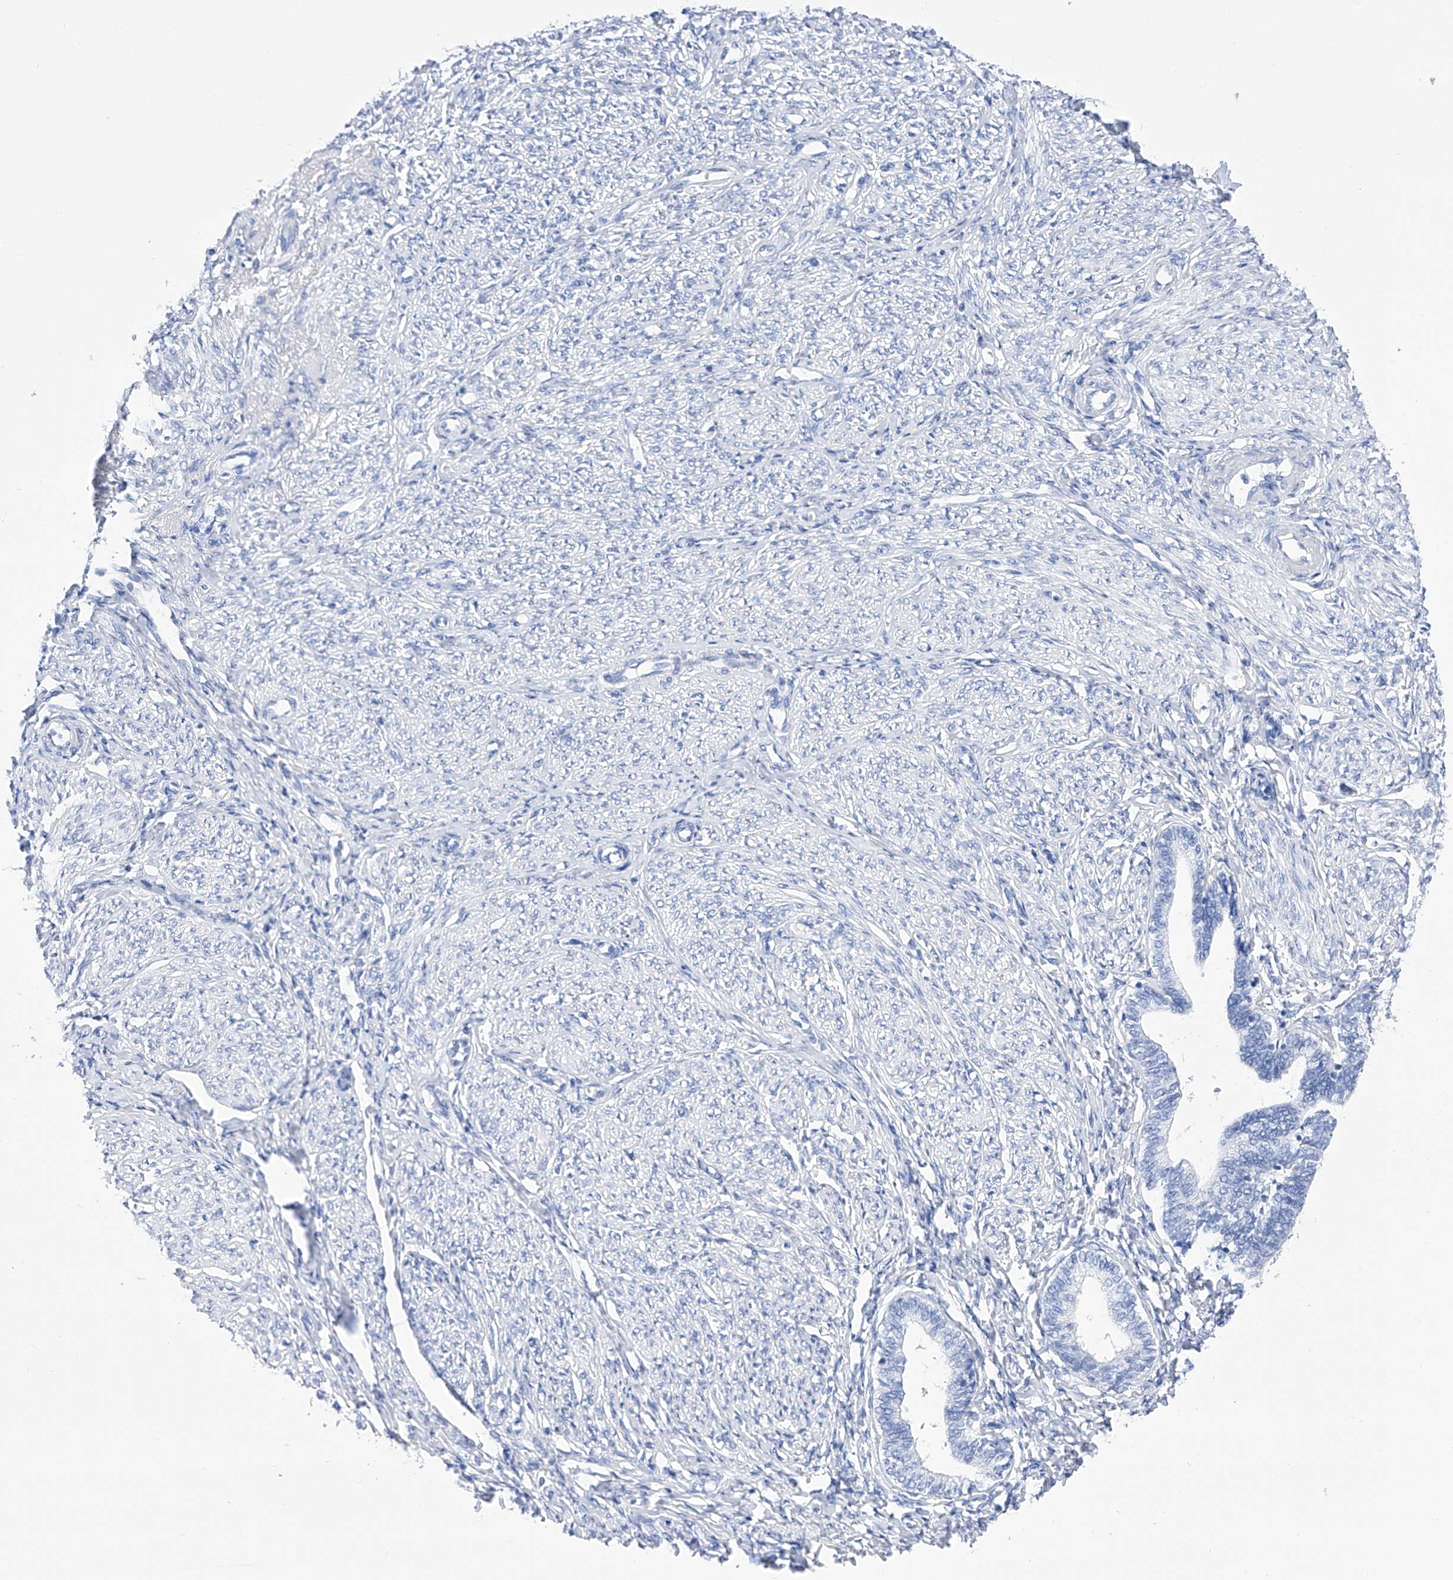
{"staining": {"intensity": "negative", "quantity": "none", "location": "none"}, "tissue": "endometrium", "cell_type": "Cells in endometrial stroma", "image_type": "normal", "snomed": [{"axis": "morphology", "description": "Normal tissue, NOS"}, {"axis": "topography", "description": "Endometrium"}], "caption": "Immunohistochemistry (IHC) histopathology image of benign endometrium stained for a protein (brown), which shows no expression in cells in endometrial stroma. Nuclei are stained in blue.", "gene": "FLG", "patient": {"sex": "female", "age": 72}}